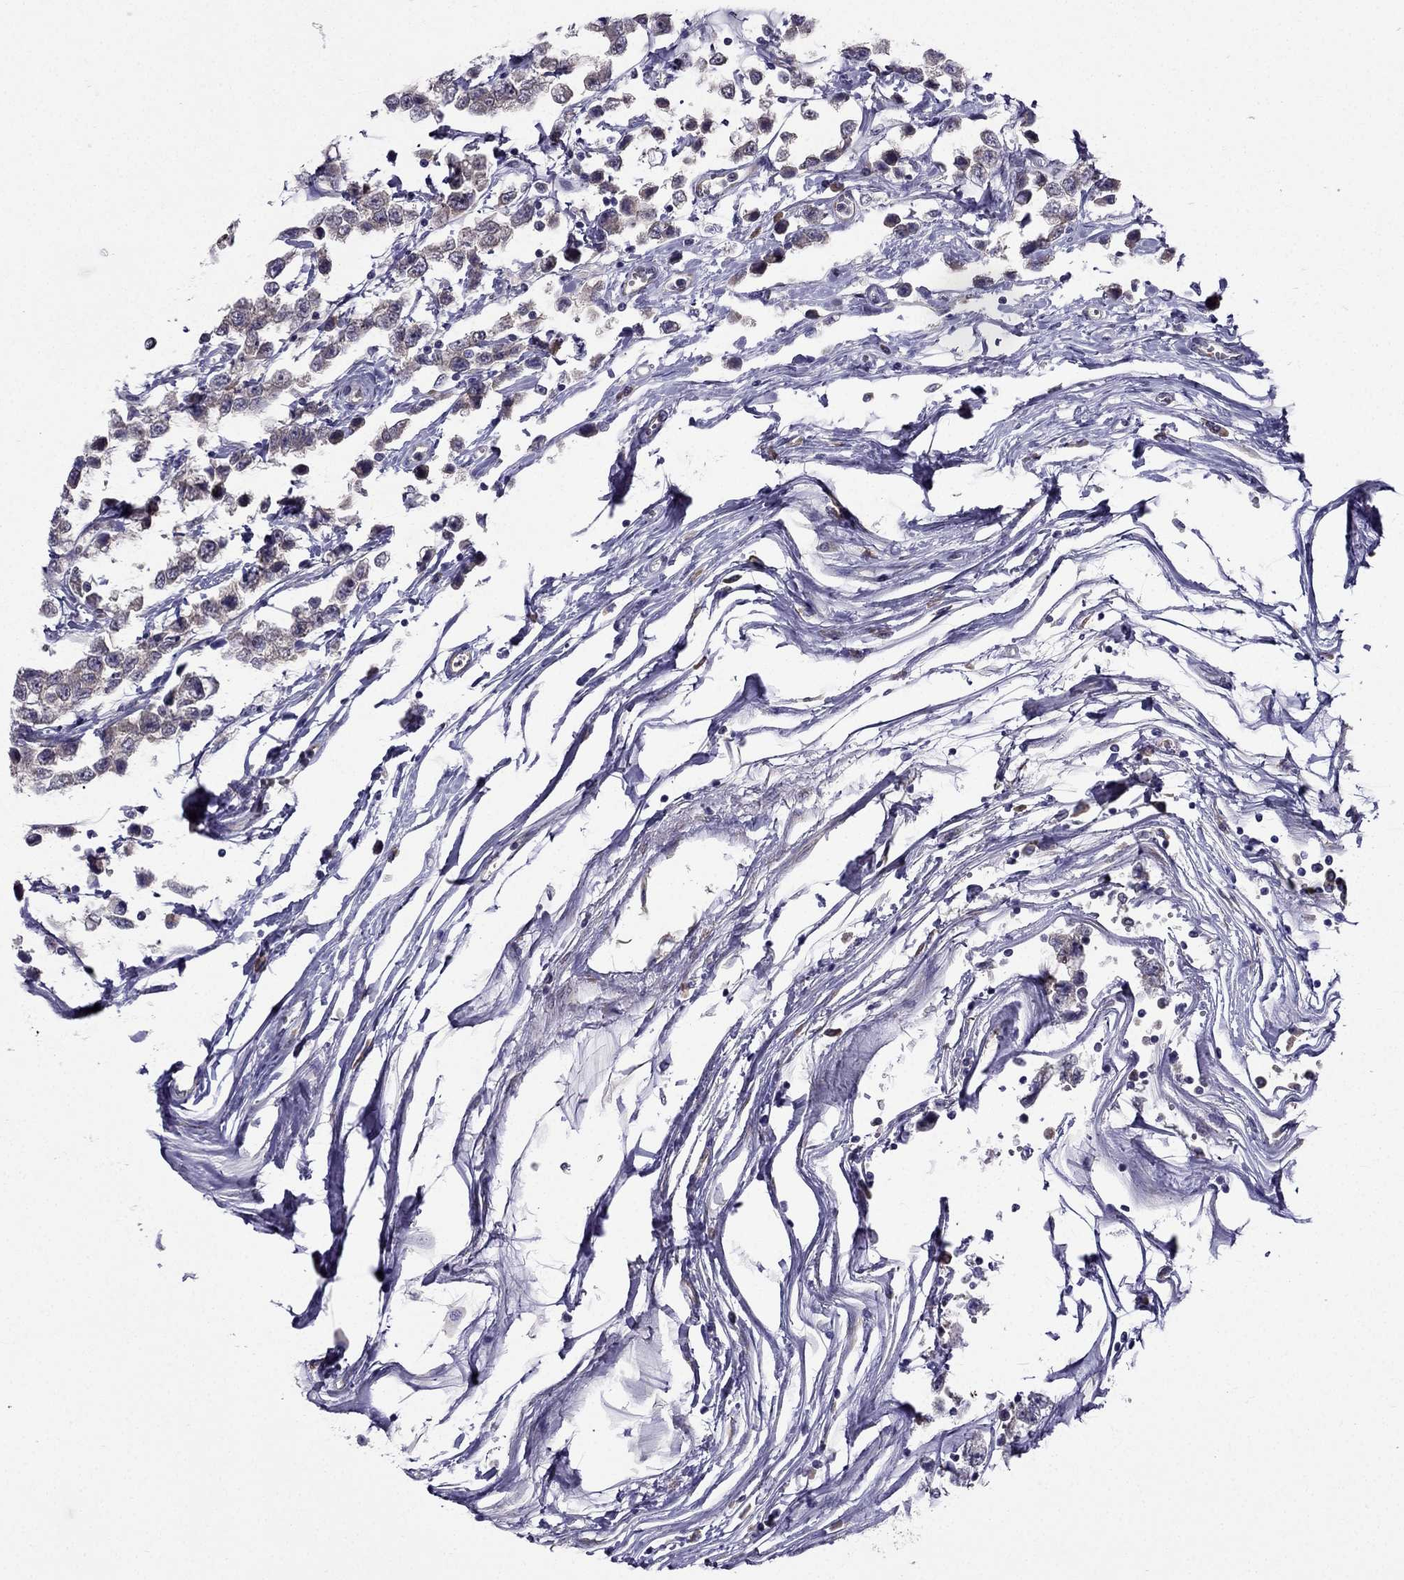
{"staining": {"intensity": "weak", "quantity": "<25%", "location": "cytoplasmic/membranous"}, "tissue": "testis cancer", "cell_type": "Tumor cells", "image_type": "cancer", "snomed": [{"axis": "morphology", "description": "Seminoma, NOS"}, {"axis": "topography", "description": "Testis"}], "caption": "DAB (3,3'-diaminobenzidine) immunohistochemical staining of seminoma (testis) reveals no significant expression in tumor cells.", "gene": "ARHGEF28", "patient": {"sex": "male", "age": 34}}